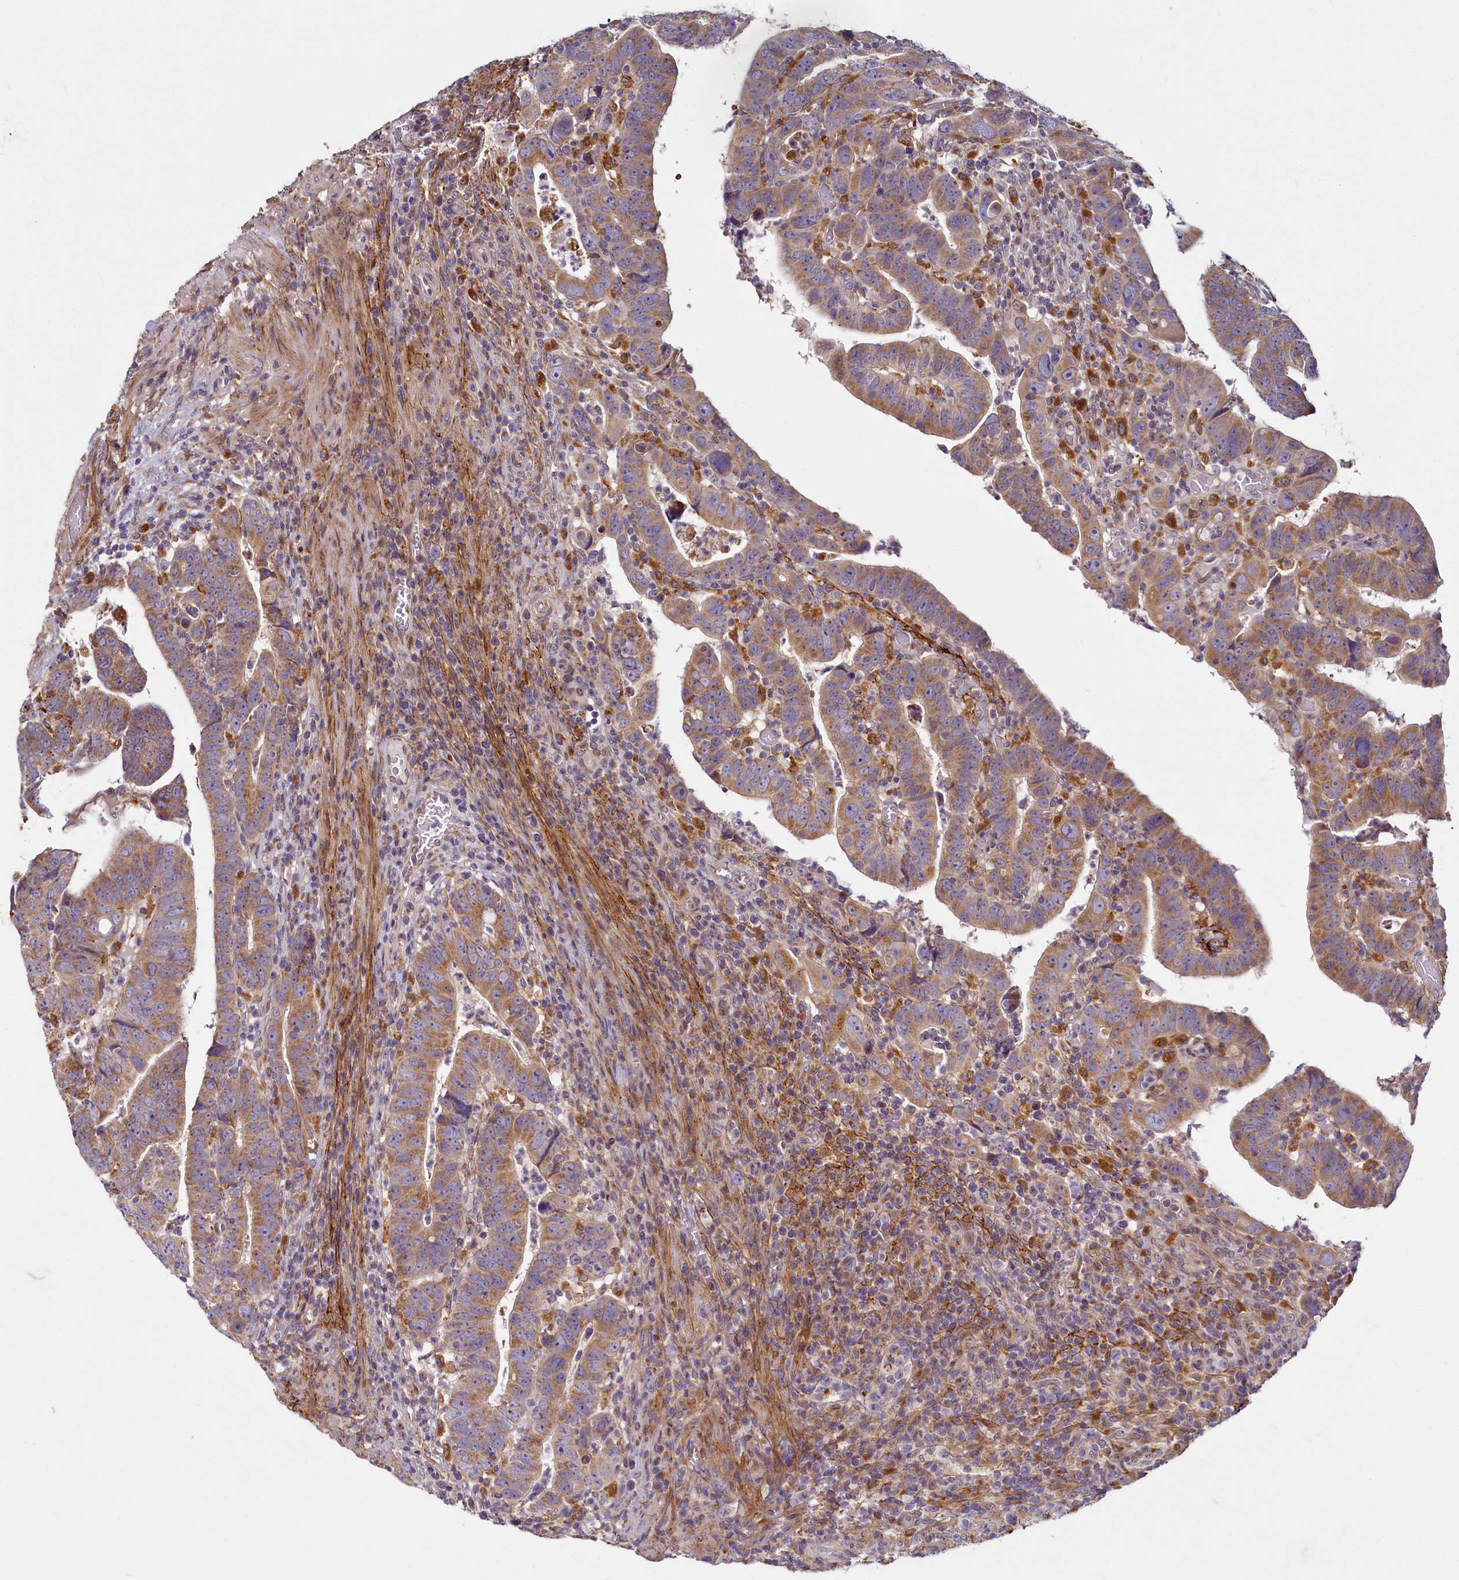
{"staining": {"intensity": "moderate", "quantity": ">75%", "location": "cytoplasmic/membranous"}, "tissue": "colorectal cancer", "cell_type": "Tumor cells", "image_type": "cancer", "snomed": [{"axis": "morphology", "description": "Normal tissue, NOS"}, {"axis": "morphology", "description": "Adenocarcinoma, NOS"}, {"axis": "topography", "description": "Rectum"}], "caption": "High-magnification brightfield microscopy of adenocarcinoma (colorectal) stained with DAB (brown) and counterstained with hematoxylin (blue). tumor cells exhibit moderate cytoplasmic/membranous positivity is identified in approximately>75% of cells. (DAB (3,3'-diaminobenzidine) IHC, brown staining for protein, blue staining for nuclei).", "gene": "ADCY2", "patient": {"sex": "female", "age": 65}}